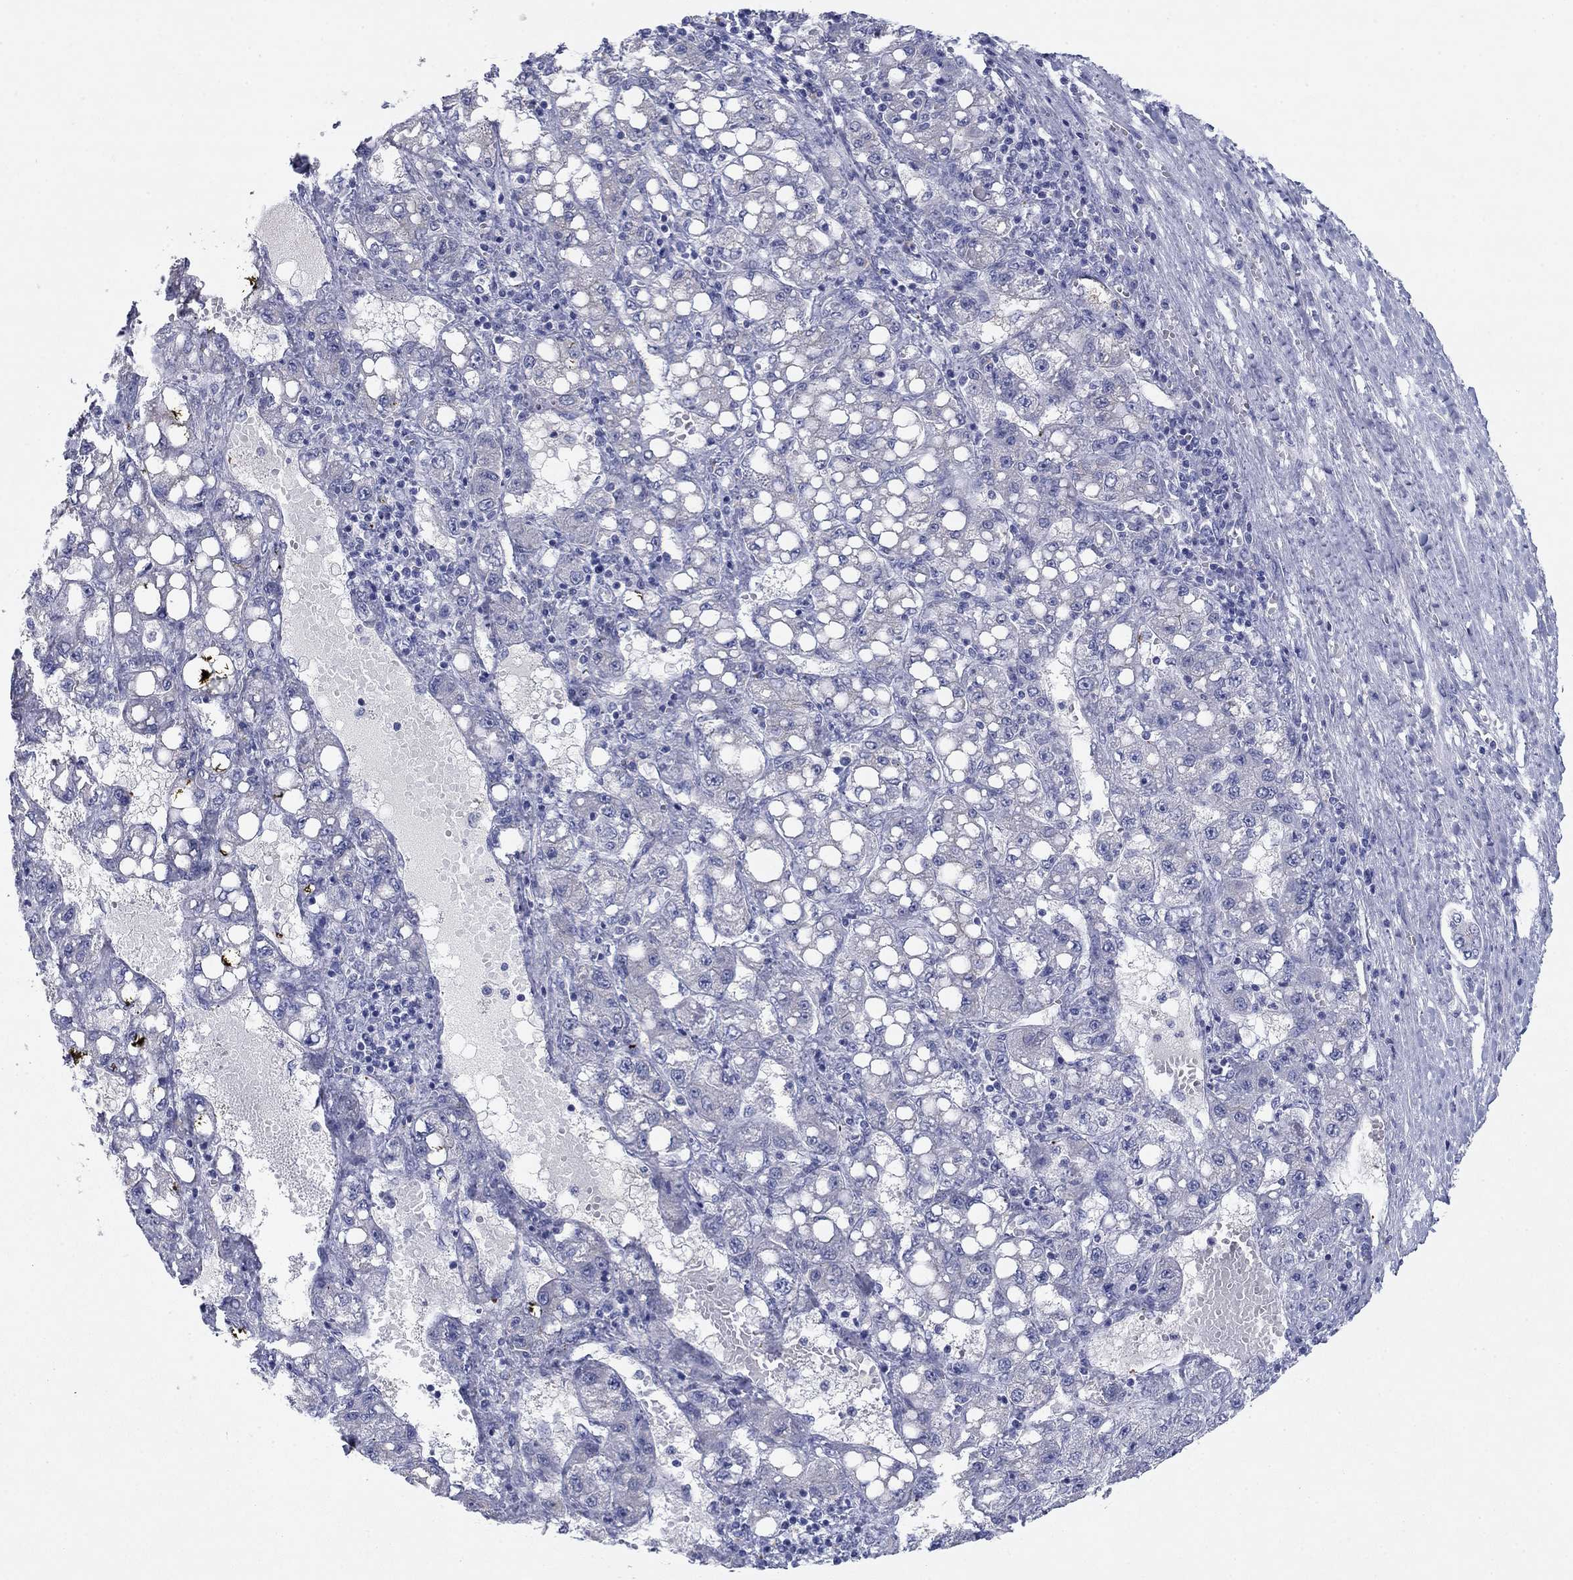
{"staining": {"intensity": "negative", "quantity": "none", "location": "none"}, "tissue": "liver cancer", "cell_type": "Tumor cells", "image_type": "cancer", "snomed": [{"axis": "morphology", "description": "Carcinoma, Hepatocellular, NOS"}, {"axis": "topography", "description": "Liver"}], "caption": "The image displays no significant expression in tumor cells of liver hepatocellular carcinoma. (DAB IHC, high magnification).", "gene": "CNTNAP4", "patient": {"sex": "female", "age": 65}}